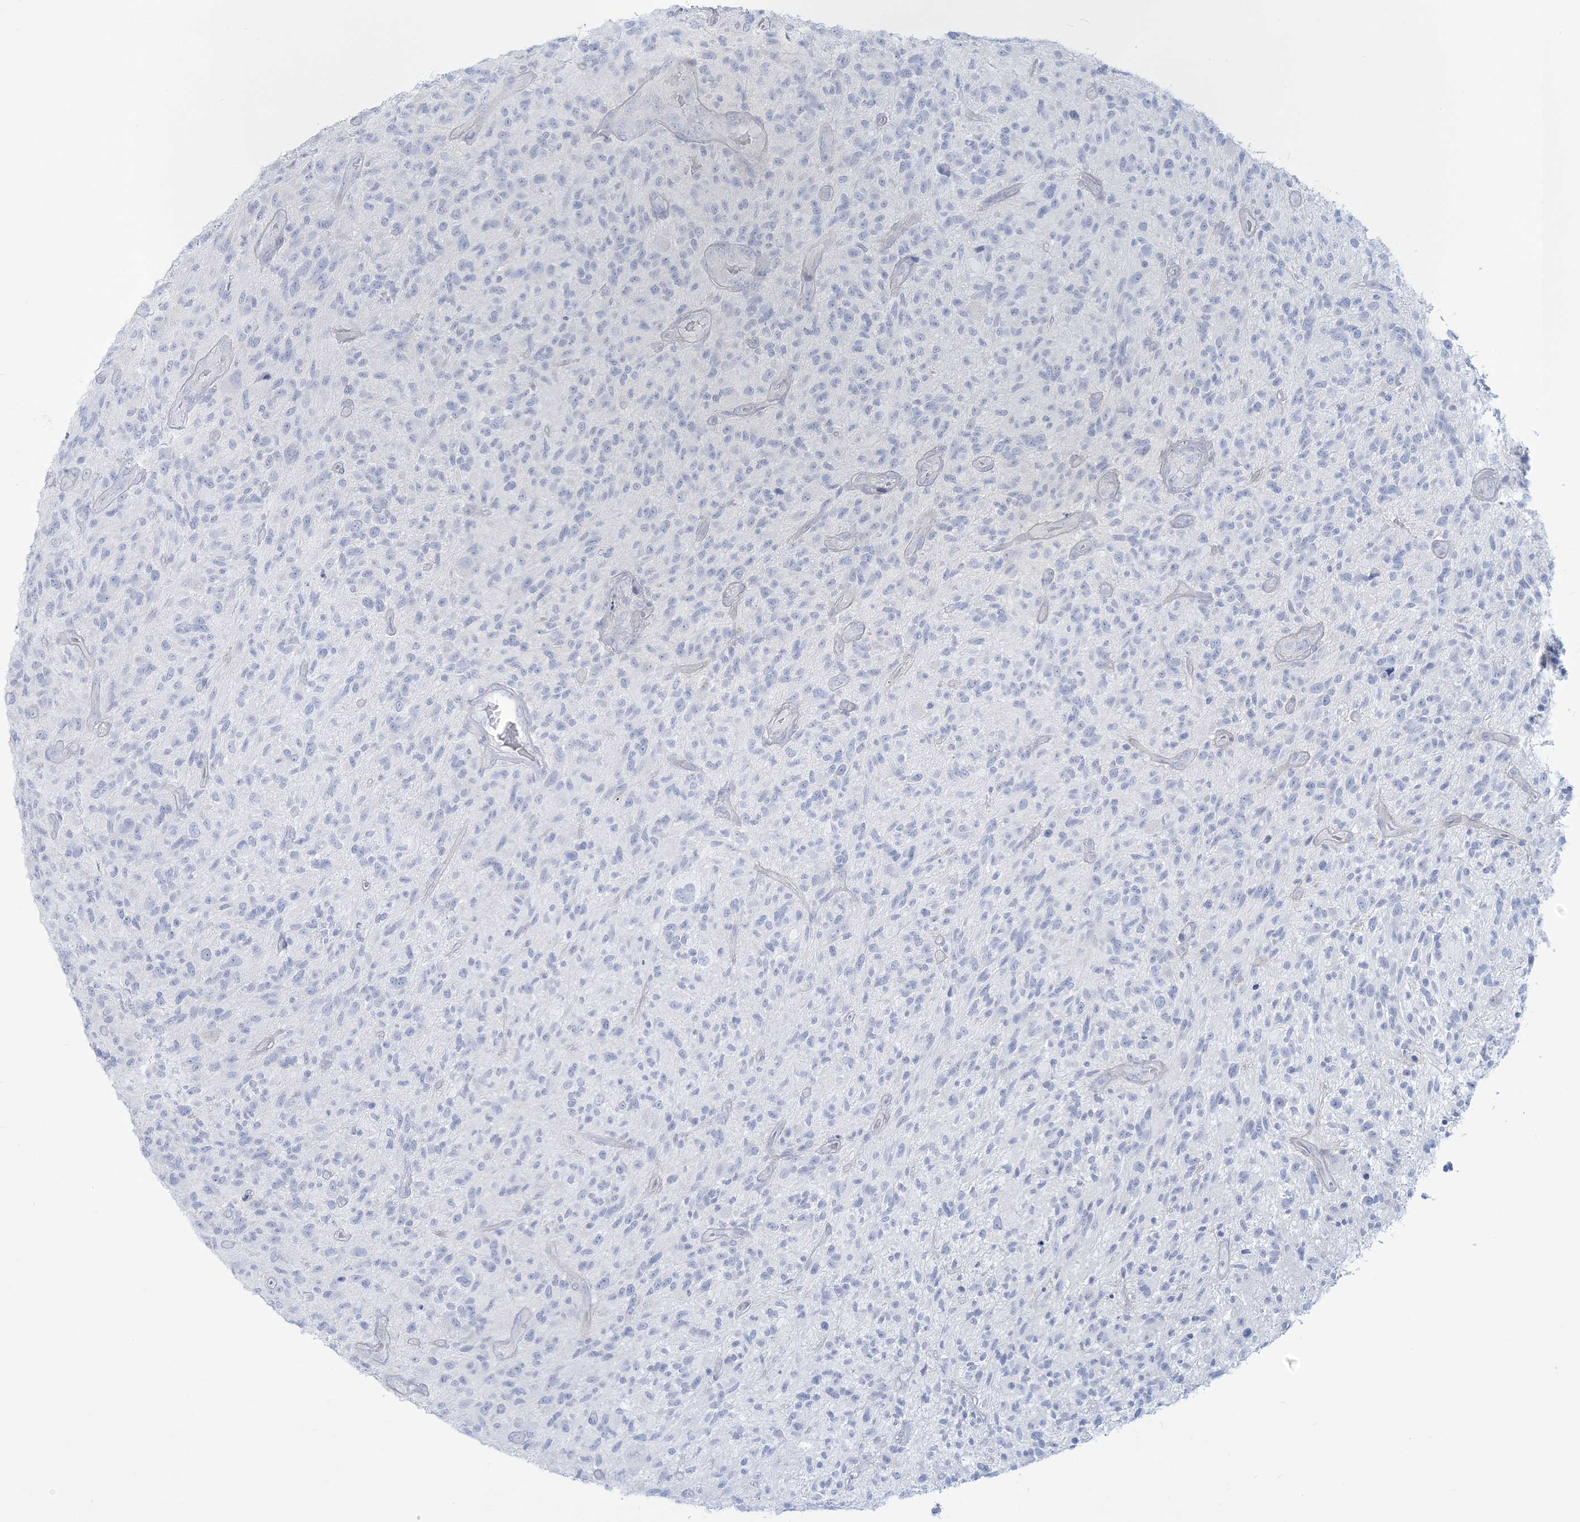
{"staining": {"intensity": "negative", "quantity": "none", "location": "none"}, "tissue": "glioma", "cell_type": "Tumor cells", "image_type": "cancer", "snomed": [{"axis": "morphology", "description": "Glioma, malignant, High grade"}, {"axis": "topography", "description": "Brain"}], "caption": "There is no significant positivity in tumor cells of glioma.", "gene": "ADGB", "patient": {"sex": "male", "age": 47}}